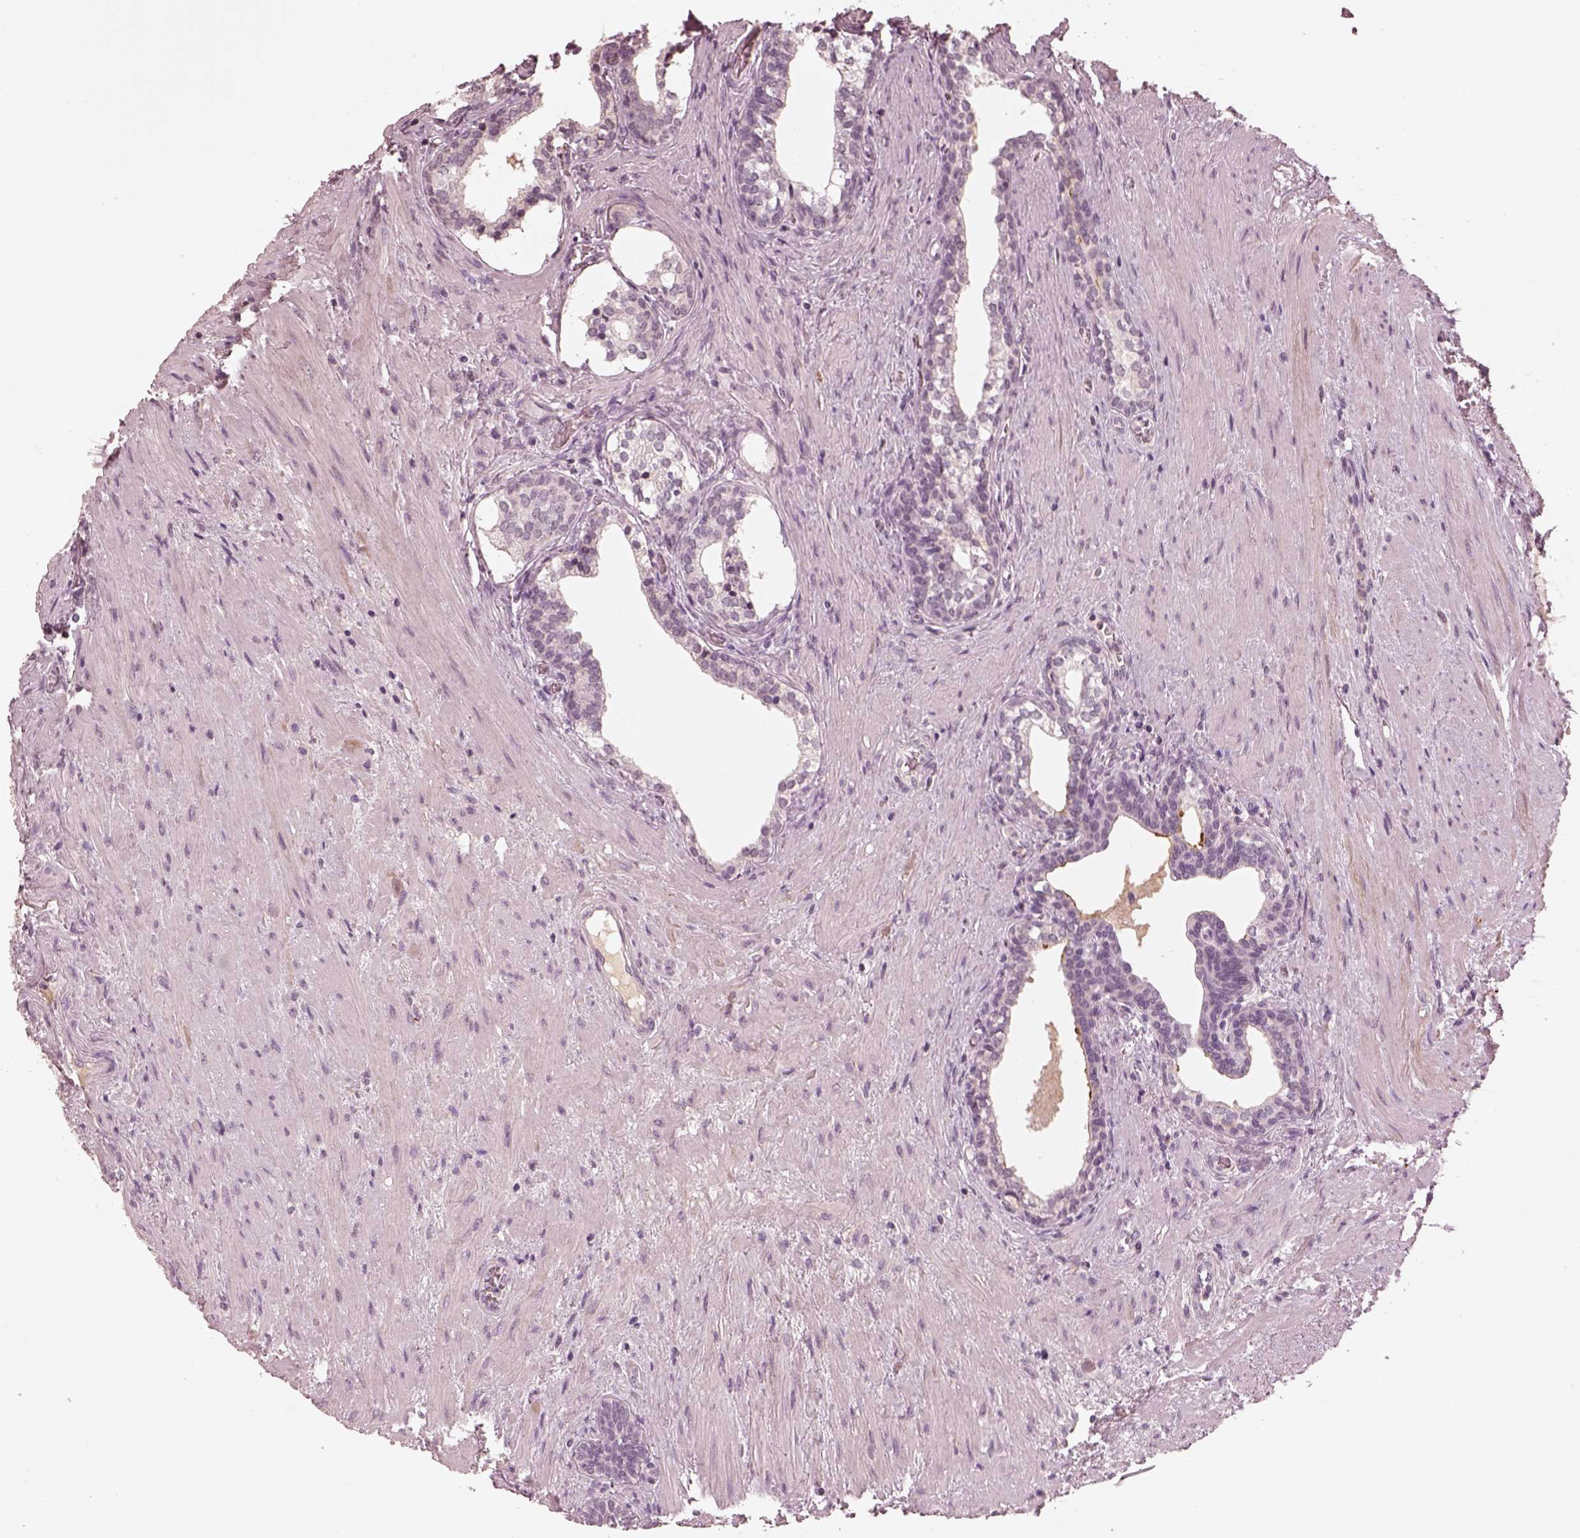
{"staining": {"intensity": "negative", "quantity": "none", "location": "none"}, "tissue": "prostate cancer", "cell_type": "Tumor cells", "image_type": "cancer", "snomed": [{"axis": "morphology", "description": "Adenocarcinoma, NOS"}, {"axis": "morphology", "description": "Adenocarcinoma, High grade"}, {"axis": "topography", "description": "Prostate"}], "caption": "The immunohistochemistry photomicrograph has no significant staining in tumor cells of prostate high-grade adenocarcinoma tissue. The staining is performed using DAB brown chromogen with nuclei counter-stained in using hematoxylin.", "gene": "KCNA2", "patient": {"sex": "male", "age": 61}}